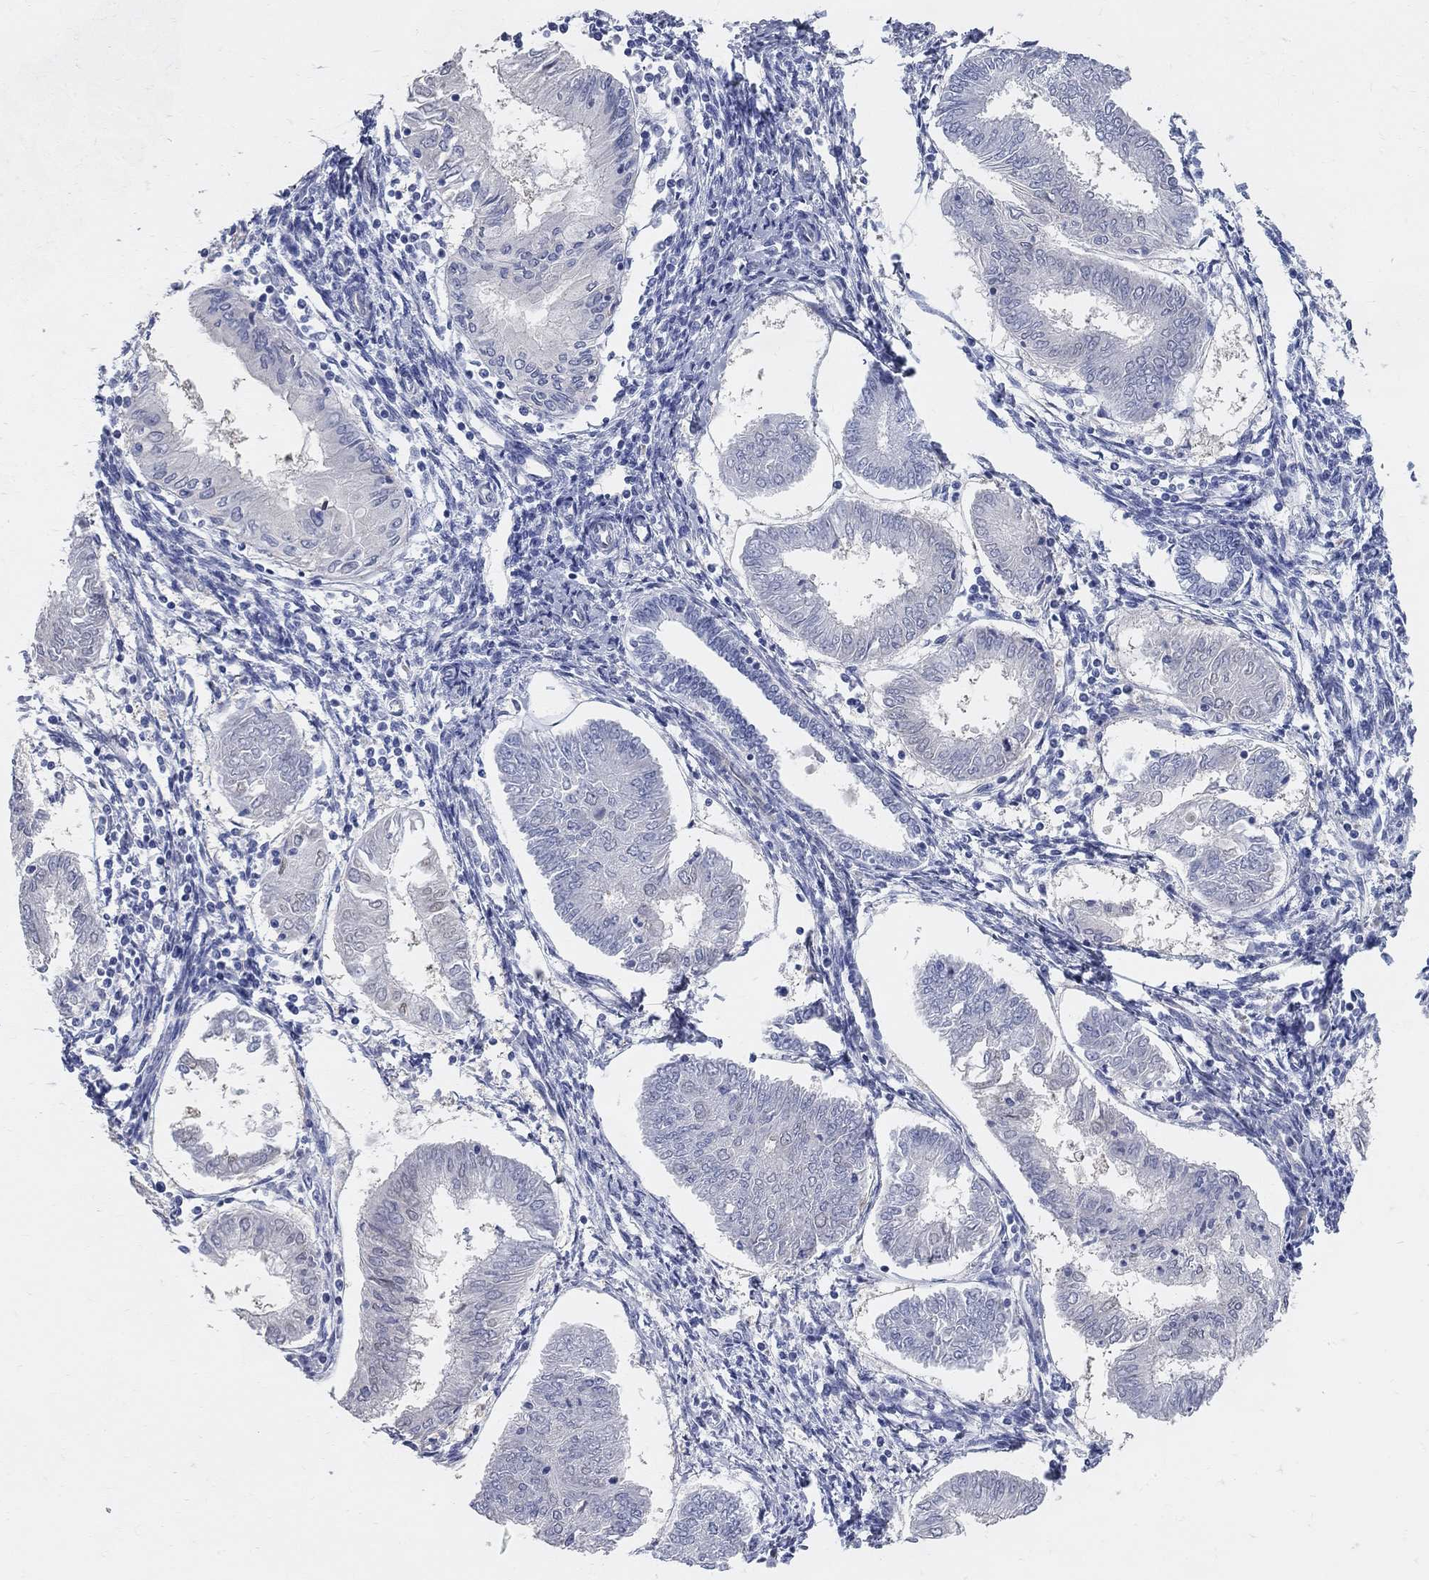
{"staining": {"intensity": "negative", "quantity": "none", "location": "none"}, "tissue": "endometrial cancer", "cell_type": "Tumor cells", "image_type": "cancer", "snomed": [{"axis": "morphology", "description": "Adenocarcinoma, NOS"}, {"axis": "topography", "description": "Endometrium"}], "caption": "High magnification brightfield microscopy of endometrial cancer (adenocarcinoma) stained with DAB (brown) and counterstained with hematoxylin (blue): tumor cells show no significant staining. Brightfield microscopy of IHC stained with DAB (brown) and hematoxylin (blue), captured at high magnification.", "gene": "AOX1", "patient": {"sex": "female", "age": 68}}